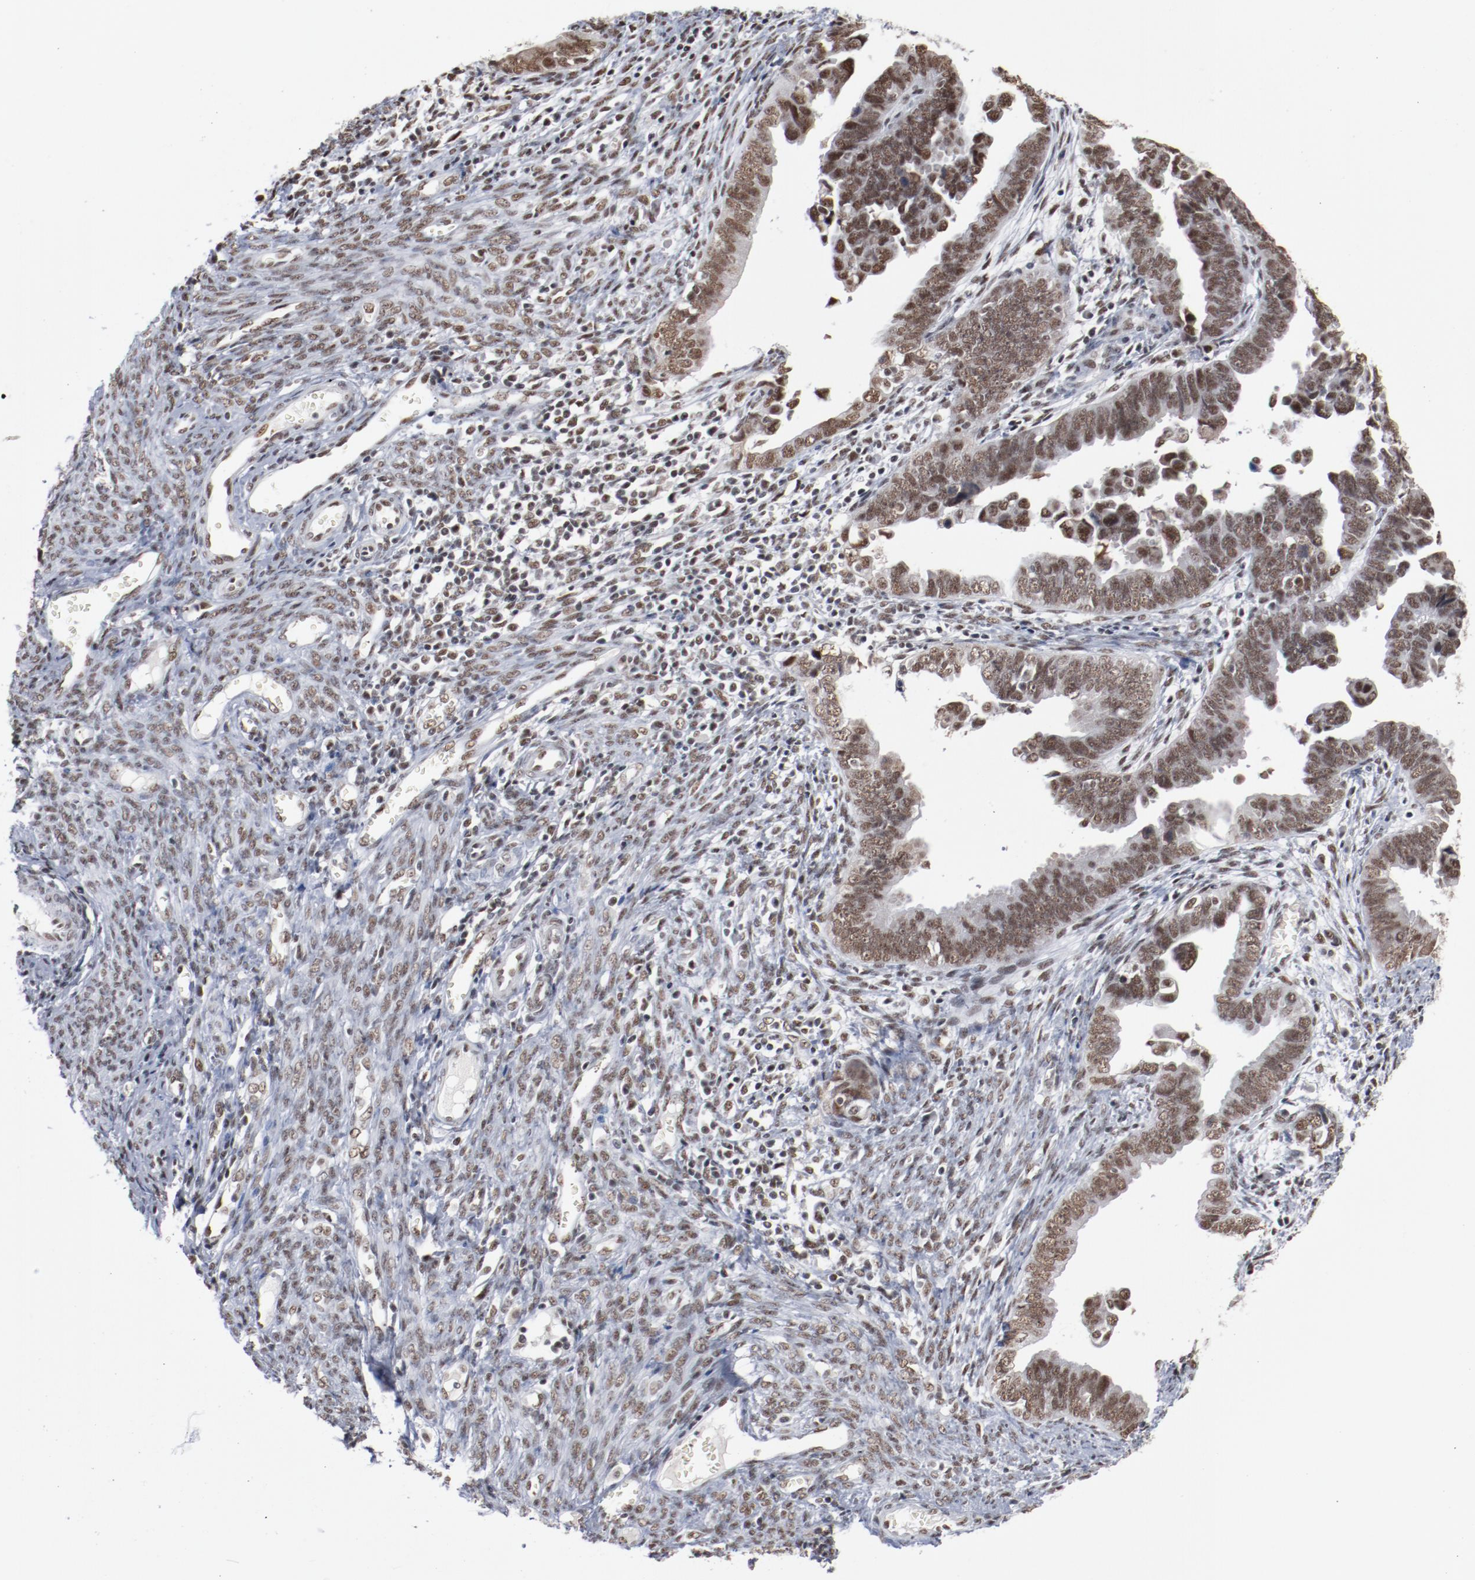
{"staining": {"intensity": "moderate", "quantity": ">75%", "location": "nuclear"}, "tissue": "endometrial cancer", "cell_type": "Tumor cells", "image_type": "cancer", "snomed": [{"axis": "morphology", "description": "Adenocarcinoma, NOS"}, {"axis": "topography", "description": "Endometrium"}], "caption": "An immunohistochemistry (IHC) histopathology image of neoplastic tissue is shown. Protein staining in brown labels moderate nuclear positivity in adenocarcinoma (endometrial) within tumor cells. Using DAB (3,3'-diaminobenzidine) (brown) and hematoxylin (blue) stains, captured at high magnification using brightfield microscopy.", "gene": "BUB3", "patient": {"sex": "female", "age": 75}}